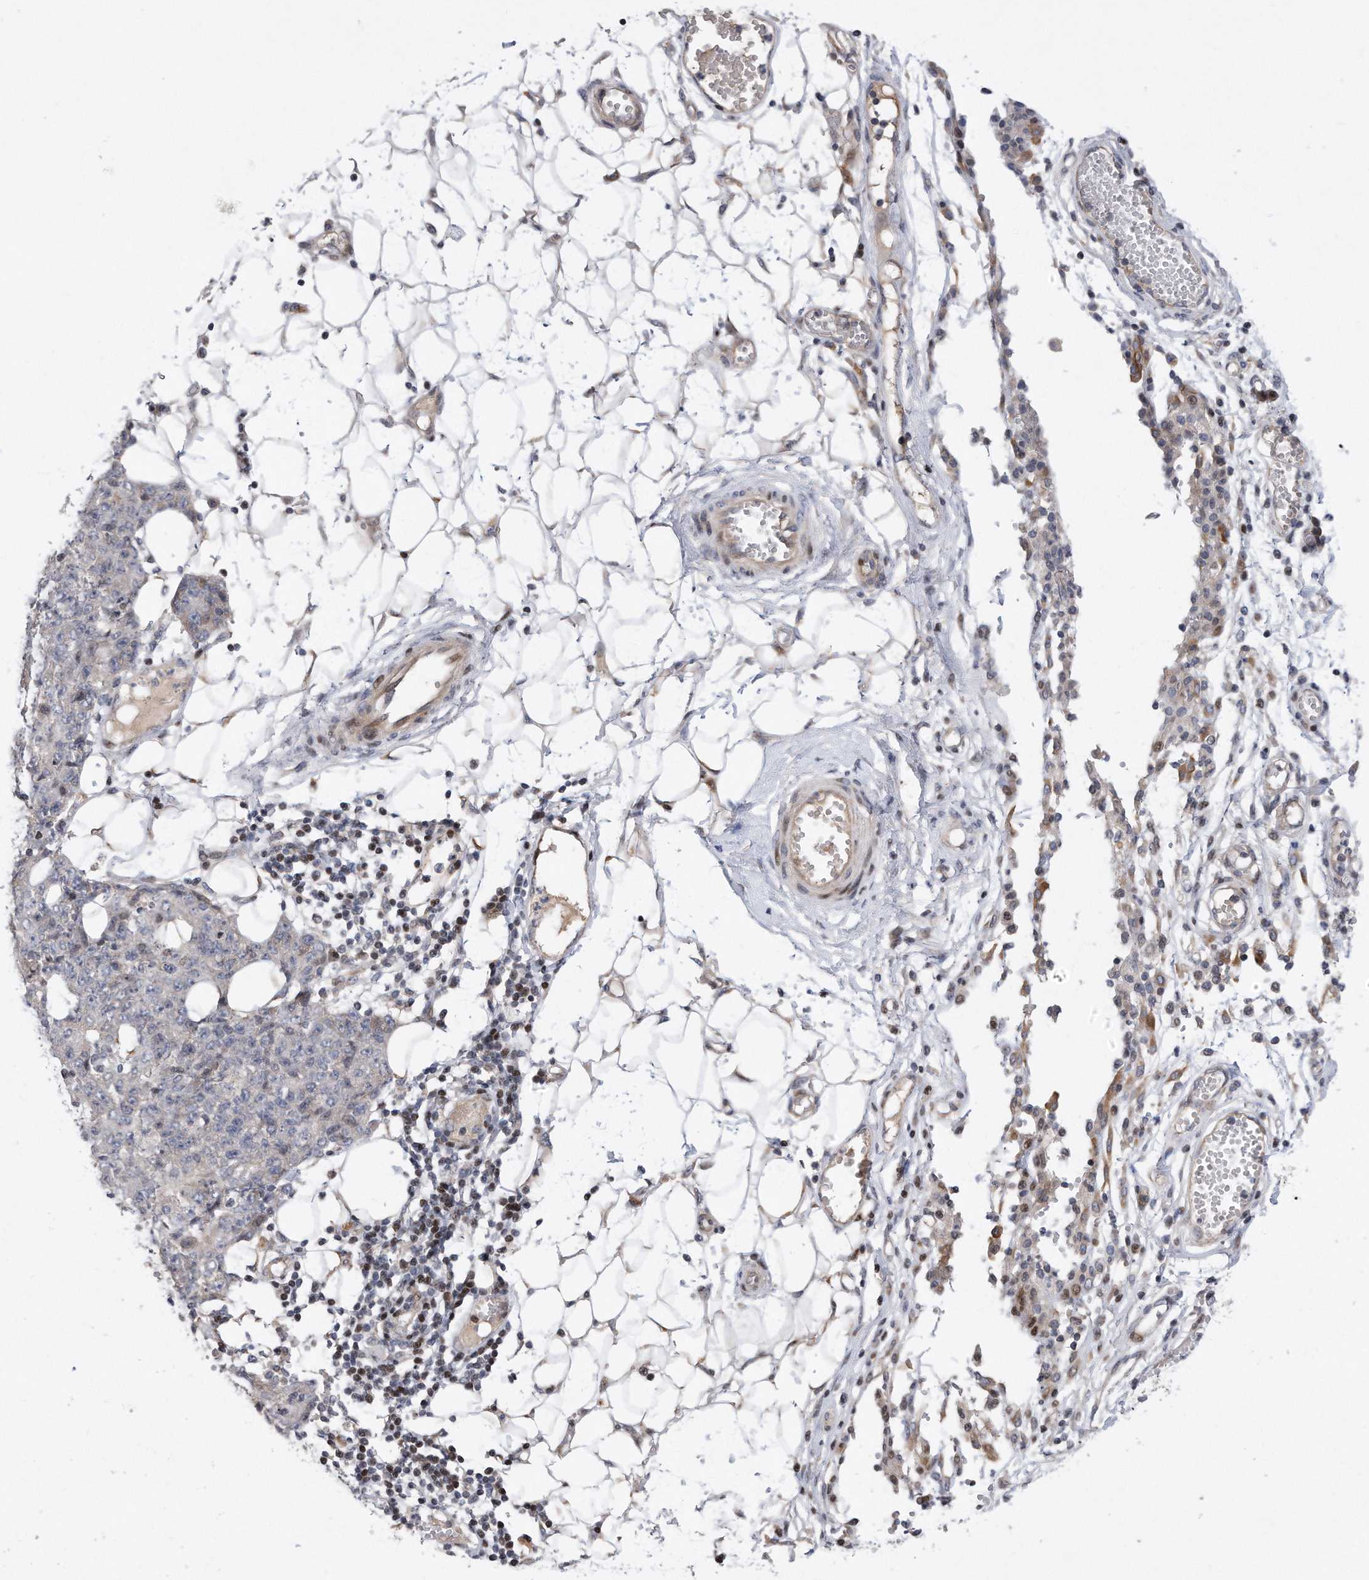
{"staining": {"intensity": "negative", "quantity": "none", "location": "none"}, "tissue": "ovarian cancer", "cell_type": "Tumor cells", "image_type": "cancer", "snomed": [{"axis": "morphology", "description": "Carcinoma, endometroid"}, {"axis": "topography", "description": "Ovary"}], "caption": "DAB immunohistochemical staining of human ovarian endometroid carcinoma reveals no significant positivity in tumor cells.", "gene": "CDH12", "patient": {"sex": "female", "age": 42}}